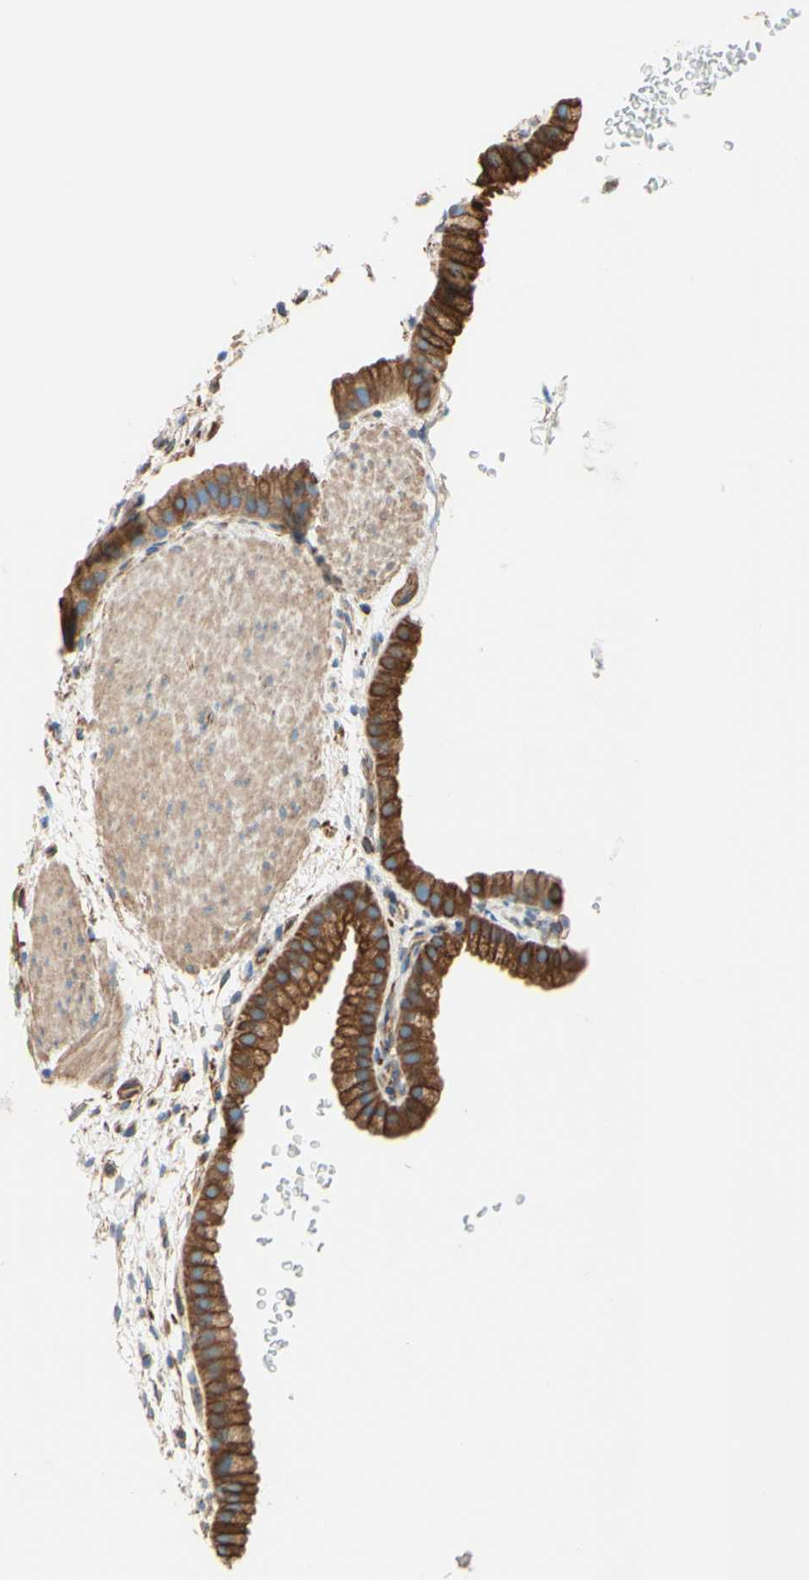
{"staining": {"intensity": "strong", "quantity": ">75%", "location": "cytoplasmic/membranous"}, "tissue": "gallbladder", "cell_type": "Glandular cells", "image_type": "normal", "snomed": [{"axis": "morphology", "description": "Normal tissue, NOS"}, {"axis": "topography", "description": "Gallbladder"}], "caption": "Gallbladder stained for a protein (brown) demonstrates strong cytoplasmic/membranous positive expression in about >75% of glandular cells.", "gene": "ENDOD1", "patient": {"sex": "female", "age": 64}}